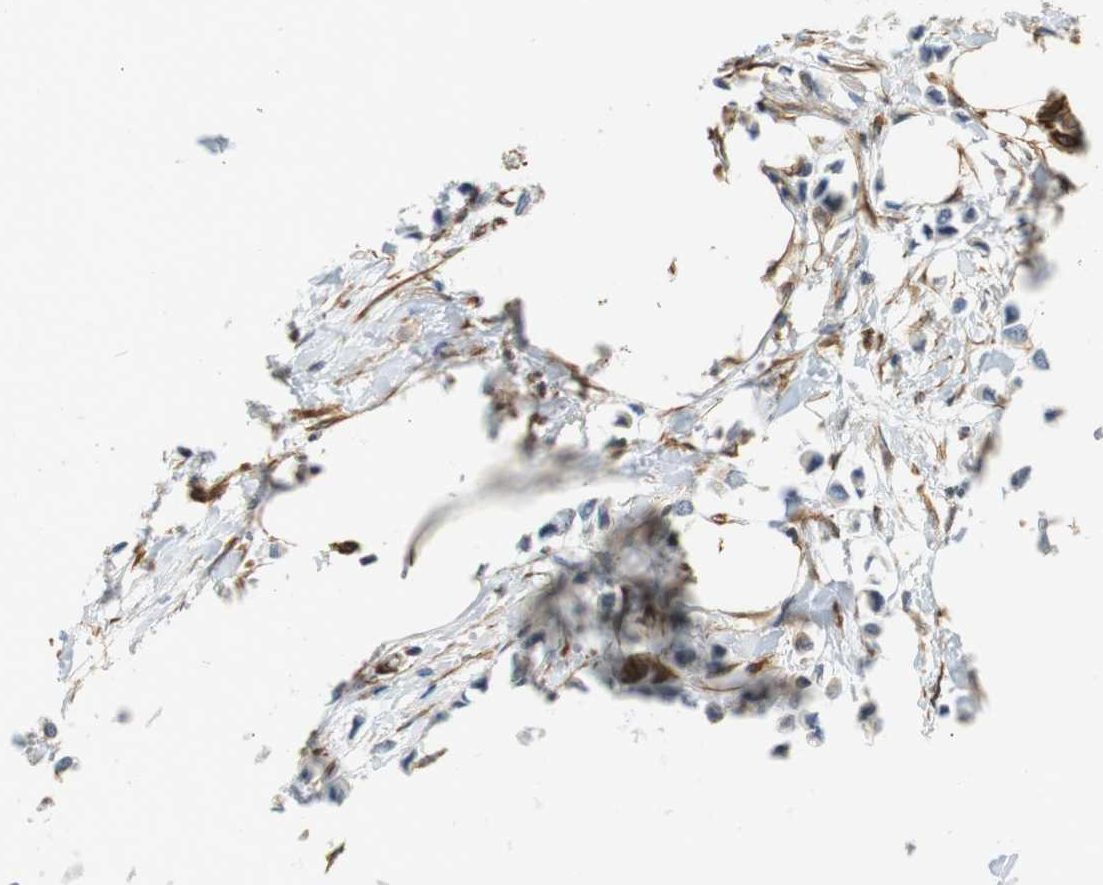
{"staining": {"intensity": "negative", "quantity": "none", "location": "none"}, "tissue": "breast cancer", "cell_type": "Tumor cells", "image_type": "cancer", "snomed": [{"axis": "morphology", "description": "Lobular carcinoma"}, {"axis": "topography", "description": "Breast"}], "caption": "An IHC histopathology image of breast lobular carcinoma is shown. There is no staining in tumor cells of breast lobular carcinoma.", "gene": "CYTH3", "patient": {"sex": "female", "age": 51}}